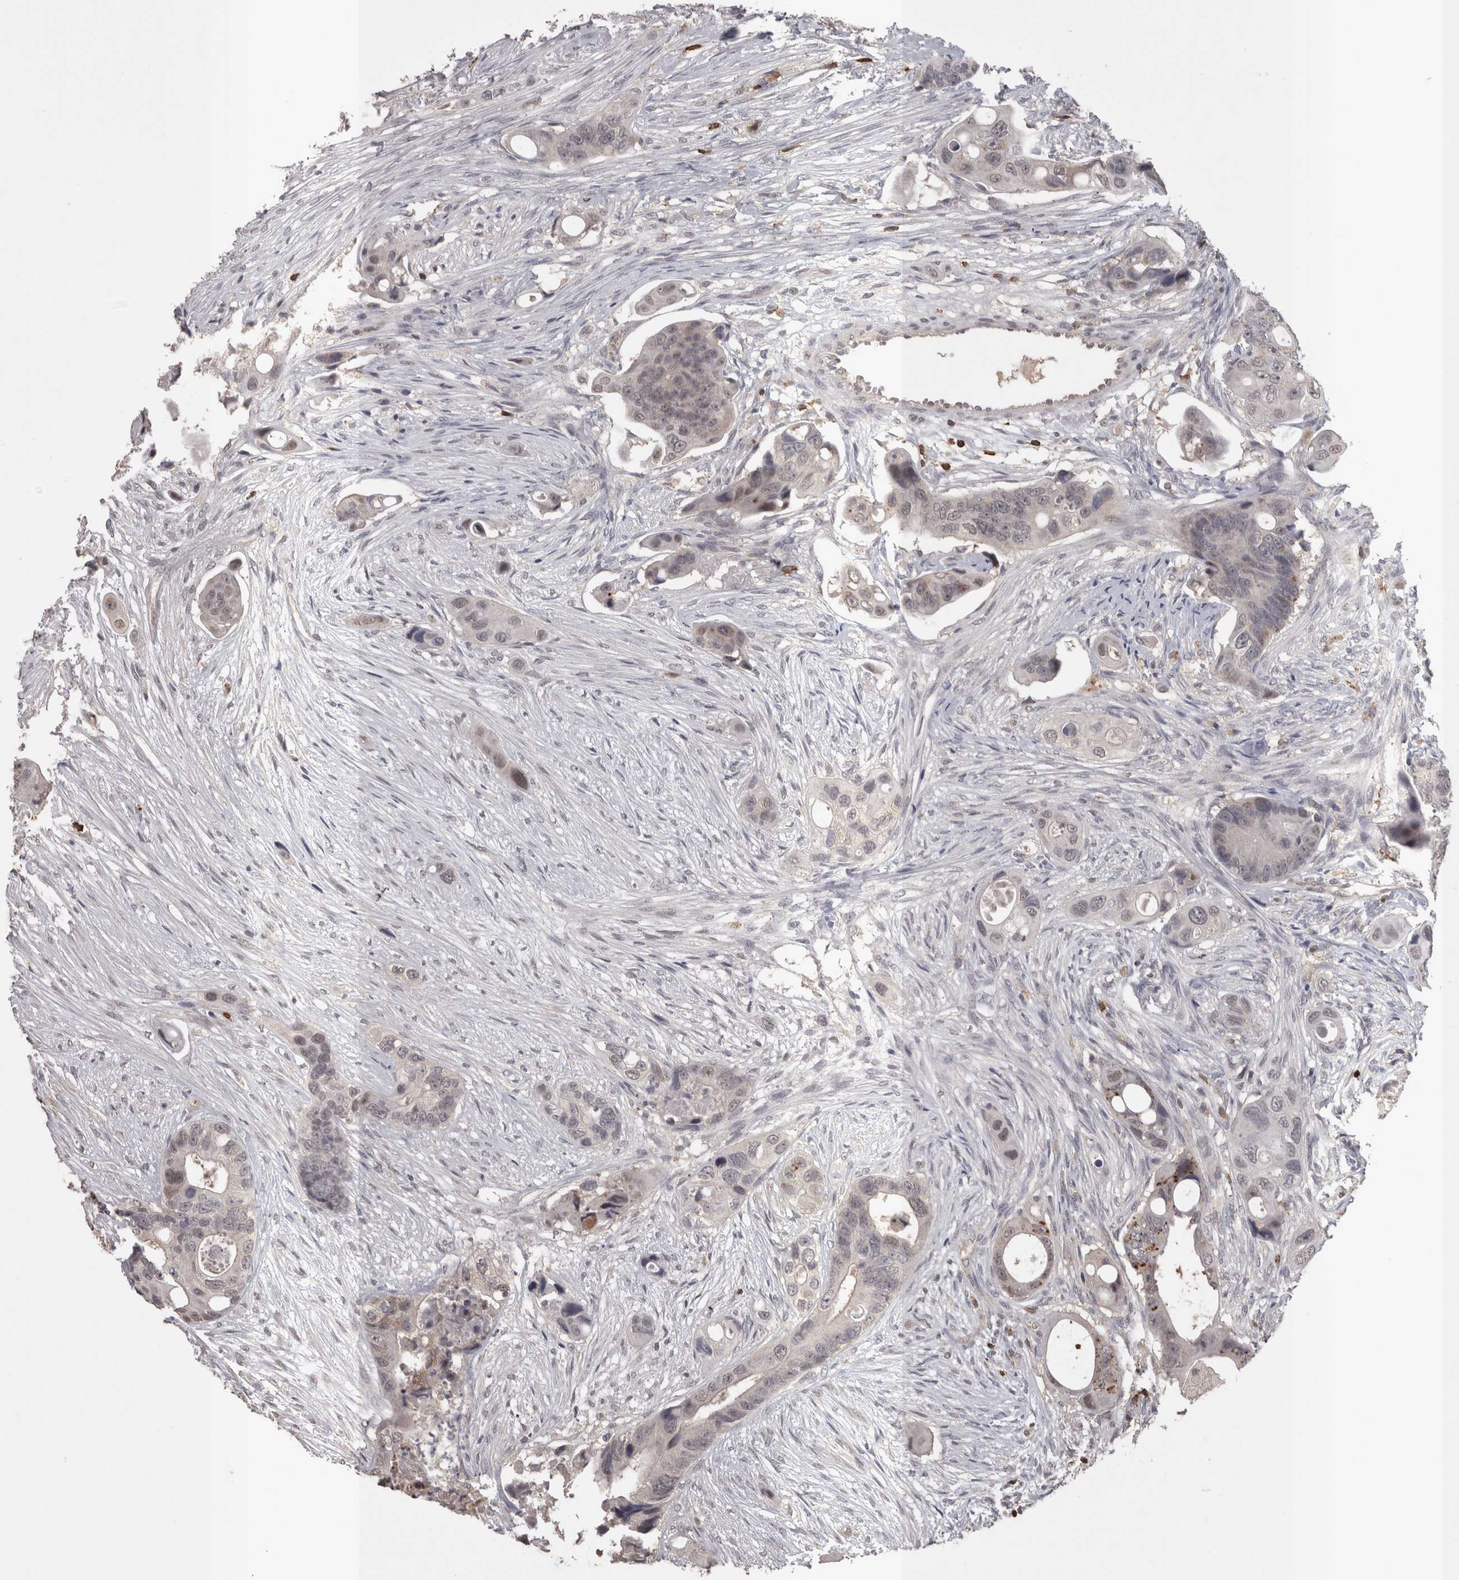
{"staining": {"intensity": "weak", "quantity": "<25%", "location": "nuclear"}, "tissue": "colorectal cancer", "cell_type": "Tumor cells", "image_type": "cancer", "snomed": [{"axis": "morphology", "description": "Adenocarcinoma, NOS"}, {"axis": "topography", "description": "Colon"}], "caption": "IHC of colorectal cancer (adenocarcinoma) demonstrates no staining in tumor cells.", "gene": "SKAP1", "patient": {"sex": "female", "age": 57}}